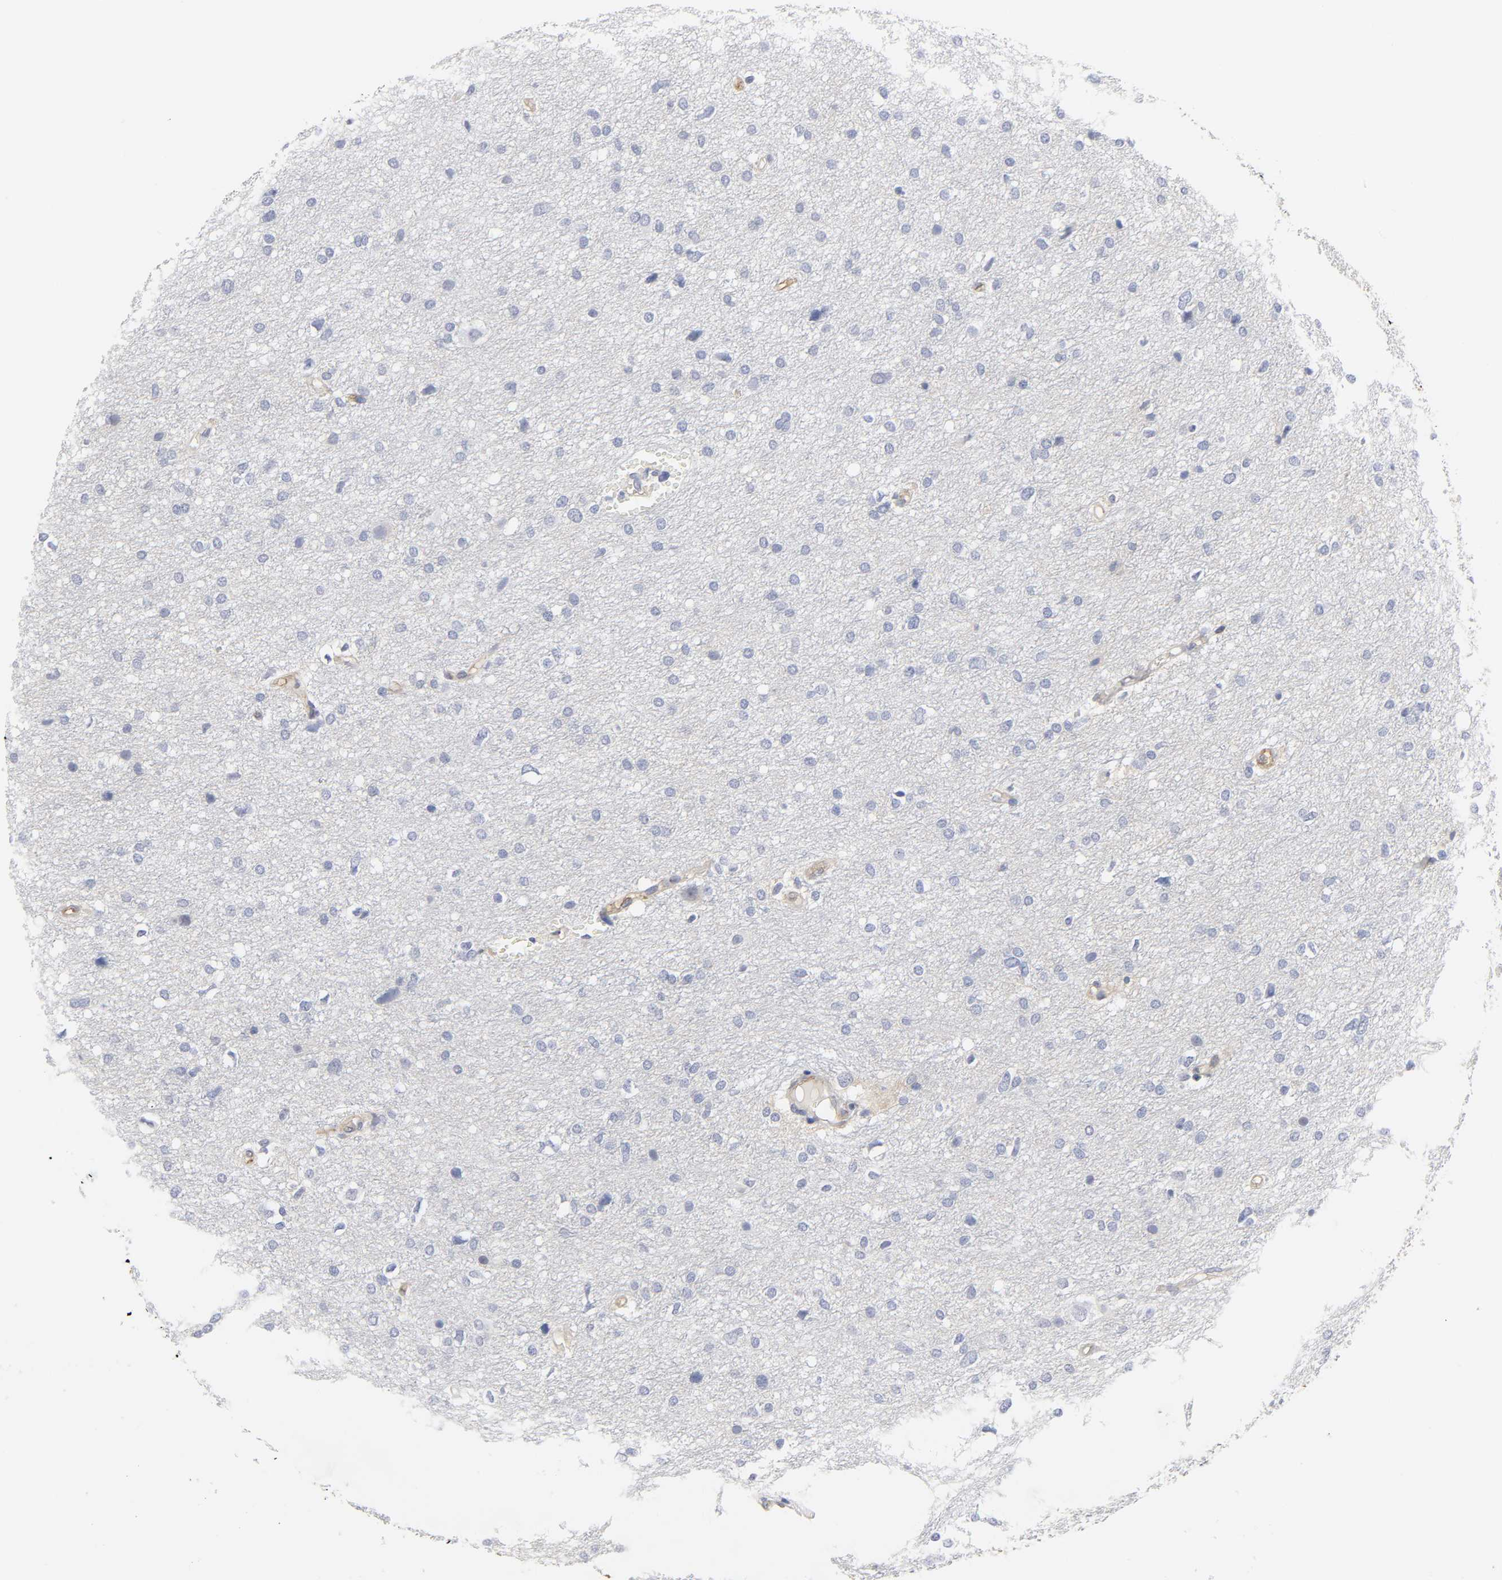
{"staining": {"intensity": "negative", "quantity": "none", "location": "none"}, "tissue": "glioma", "cell_type": "Tumor cells", "image_type": "cancer", "snomed": [{"axis": "morphology", "description": "Glioma, malignant, High grade"}, {"axis": "topography", "description": "Brain"}], "caption": "DAB immunohistochemical staining of malignant glioma (high-grade) displays no significant positivity in tumor cells.", "gene": "ICAM1", "patient": {"sex": "female", "age": 59}}